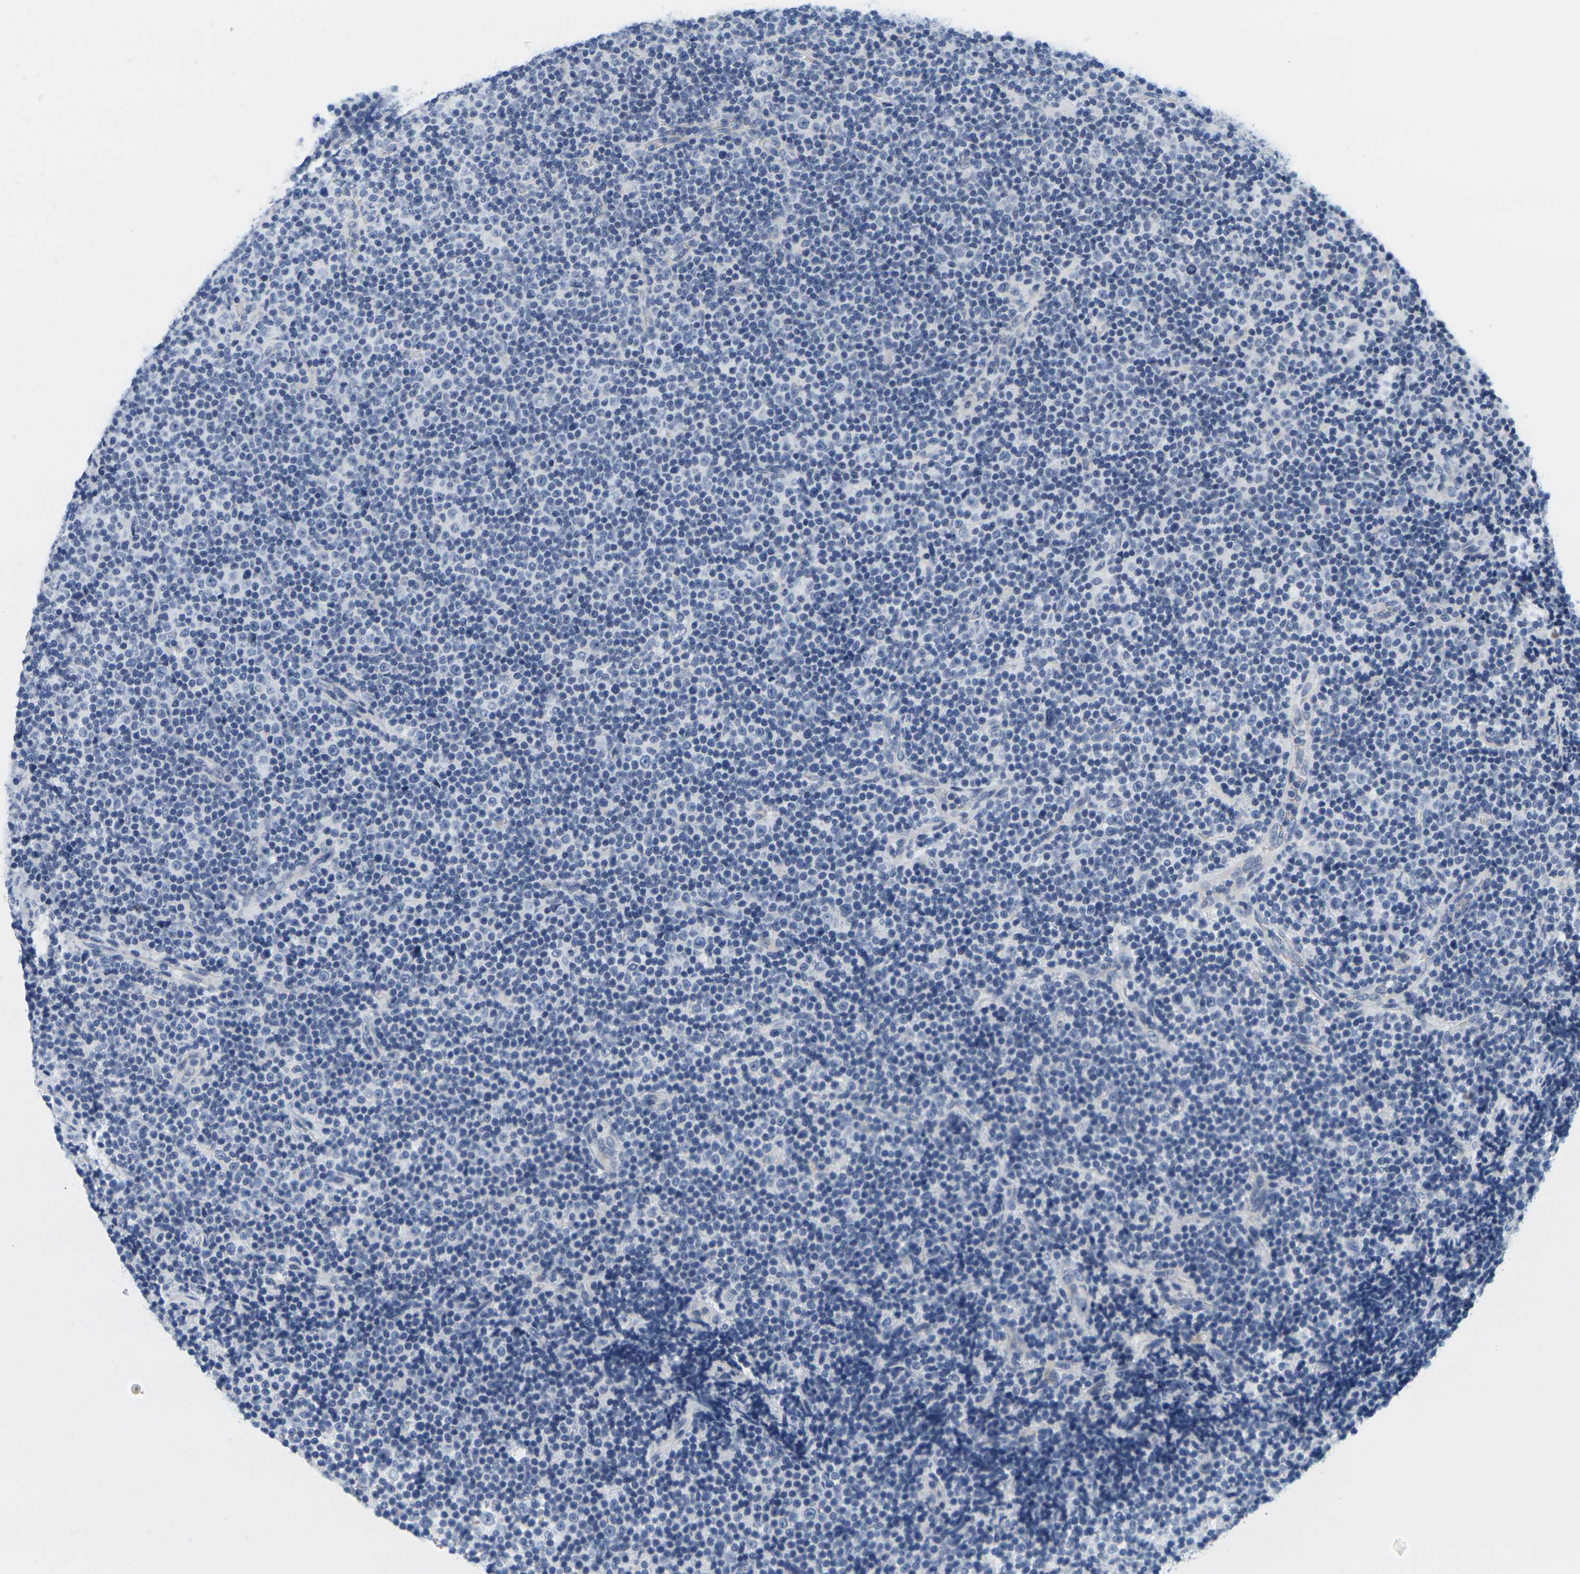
{"staining": {"intensity": "negative", "quantity": "none", "location": "none"}, "tissue": "lymphoma", "cell_type": "Tumor cells", "image_type": "cancer", "snomed": [{"axis": "morphology", "description": "Malignant lymphoma, non-Hodgkin's type, Low grade"}, {"axis": "topography", "description": "Lymph node"}], "caption": "This is an immunohistochemistry (IHC) image of malignant lymphoma, non-Hodgkin's type (low-grade). There is no expression in tumor cells.", "gene": "KLK5", "patient": {"sex": "female", "age": 67}}